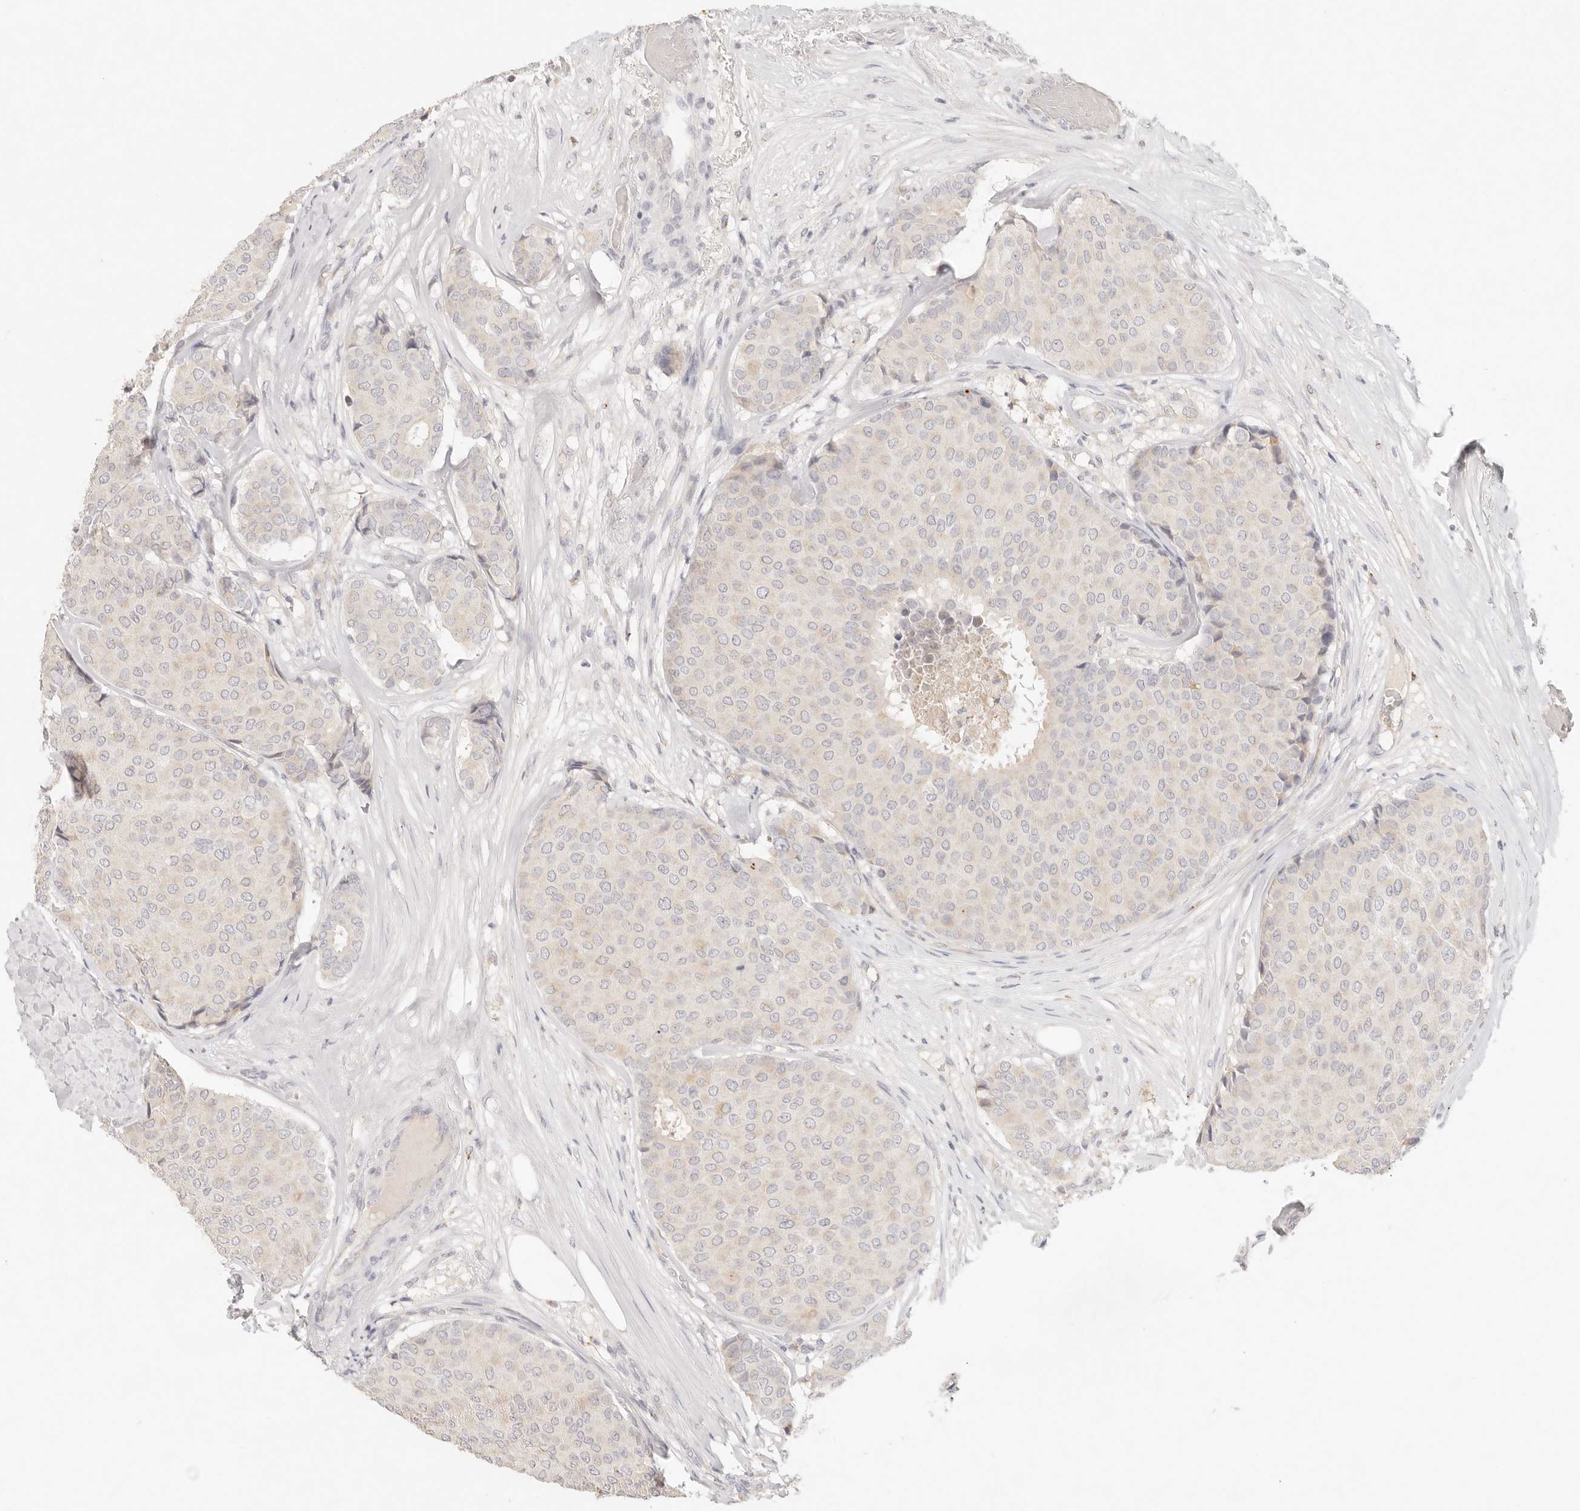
{"staining": {"intensity": "negative", "quantity": "none", "location": "none"}, "tissue": "breast cancer", "cell_type": "Tumor cells", "image_type": "cancer", "snomed": [{"axis": "morphology", "description": "Duct carcinoma"}, {"axis": "topography", "description": "Breast"}], "caption": "Tumor cells show no significant expression in breast cancer (intraductal carcinoma).", "gene": "CEP120", "patient": {"sex": "female", "age": 75}}